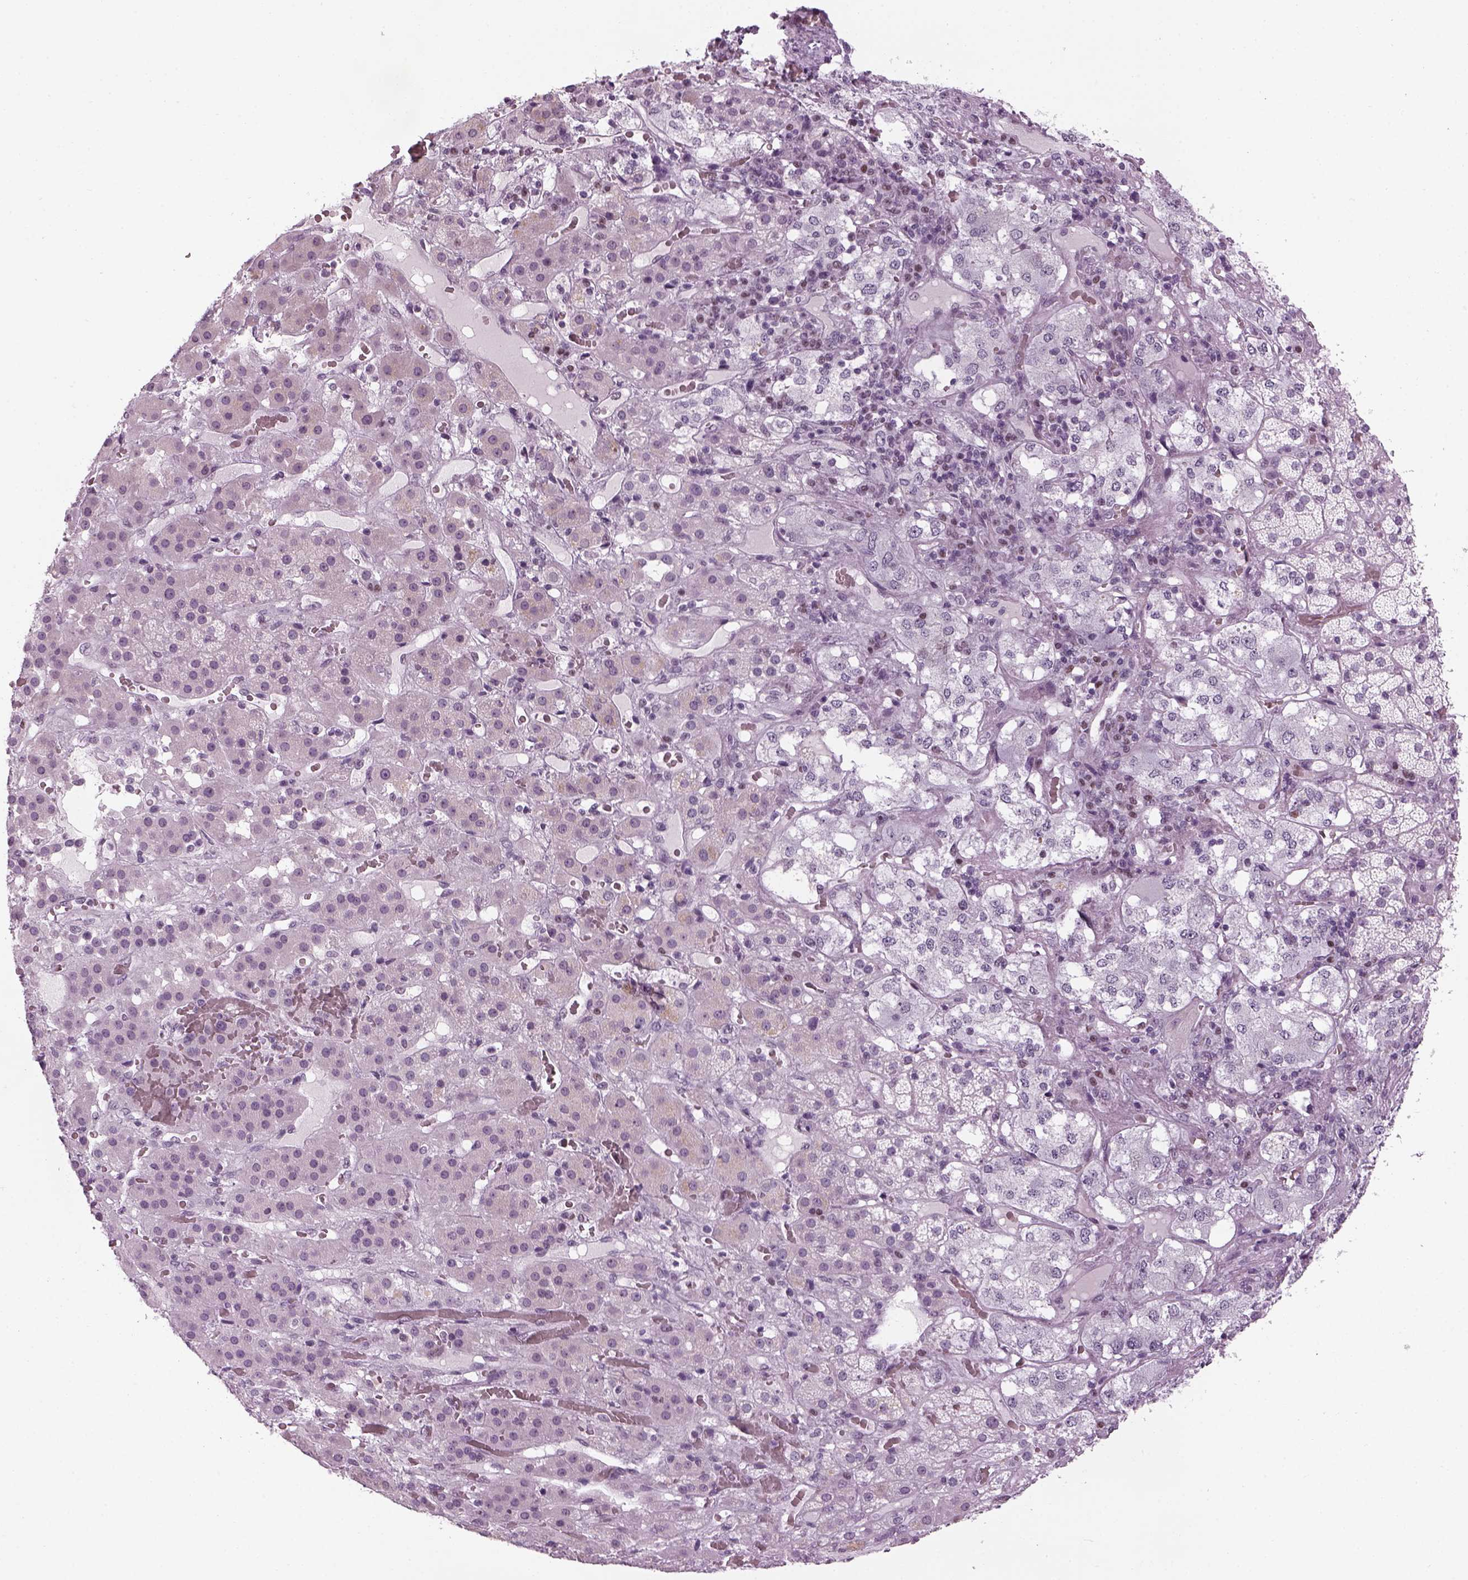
{"staining": {"intensity": "negative", "quantity": "none", "location": "none"}, "tissue": "adrenal gland", "cell_type": "Glandular cells", "image_type": "normal", "snomed": [{"axis": "morphology", "description": "Normal tissue, NOS"}, {"axis": "topography", "description": "Adrenal gland"}], "caption": "A high-resolution photomicrograph shows IHC staining of benign adrenal gland, which shows no significant positivity in glandular cells.", "gene": "KCNG2", "patient": {"sex": "male", "age": 57}}